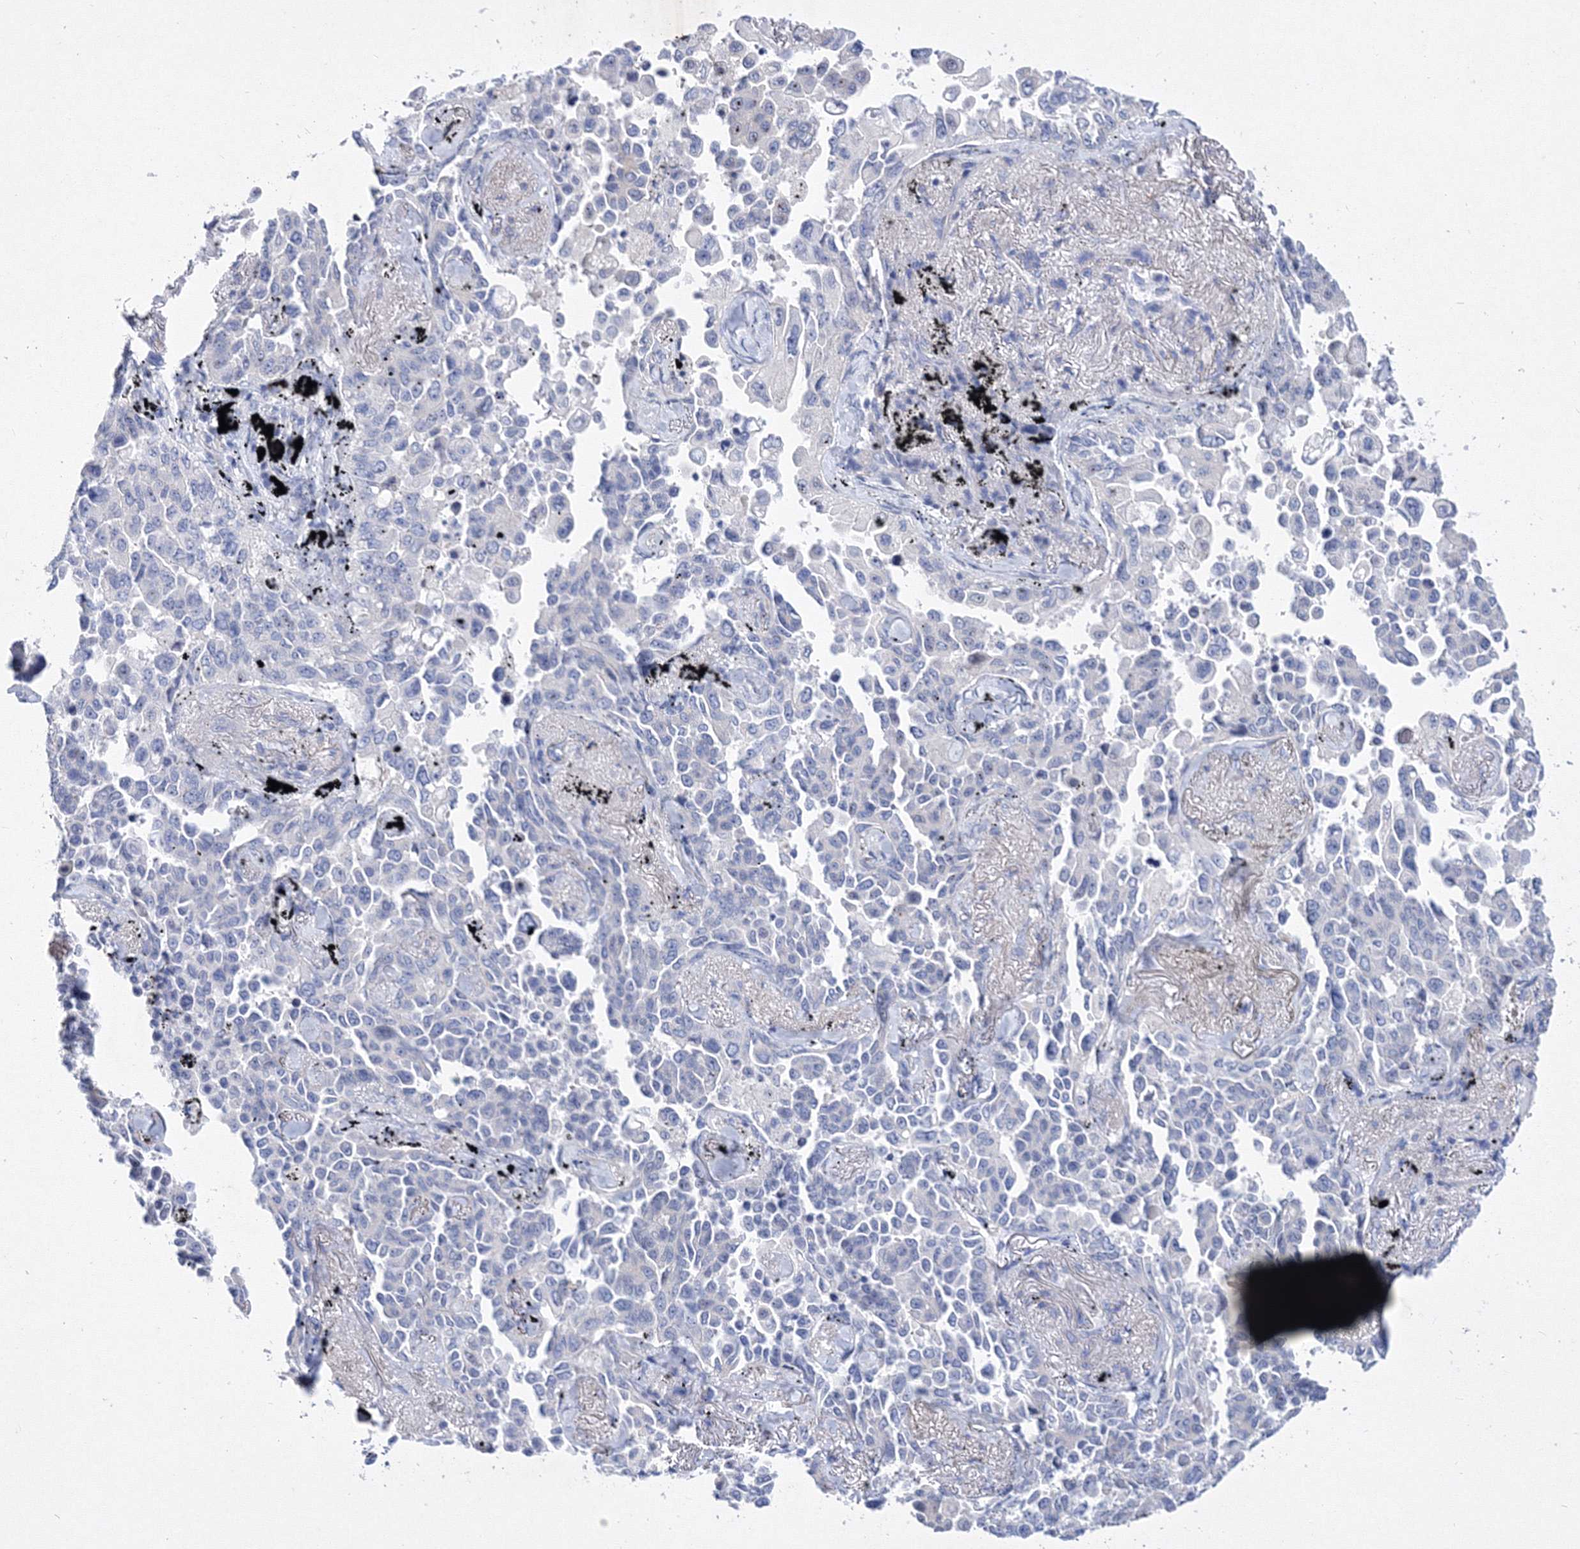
{"staining": {"intensity": "negative", "quantity": "none", "location": "none"}, "tissue": "lung cancer", "cell_type": "Tumor cells", "image_type": "cancer", "snomed": [{"axis": "morphology", "description": "Adenocarcinoma, NOS"}, {"axis": "topography", "description": "Lung"}], "caption": "The photomicrograph displays no staining of tumor cells in lung cancer (adenocarcinoma). Brightfield microscopy of IHC stained with DAB (3,3'-diaminobenzidine) (brown) and hematoxylin (blue), captured at high magnification.", "gene": "GPN1", "patient": {"sex": "female", "age": 67}}